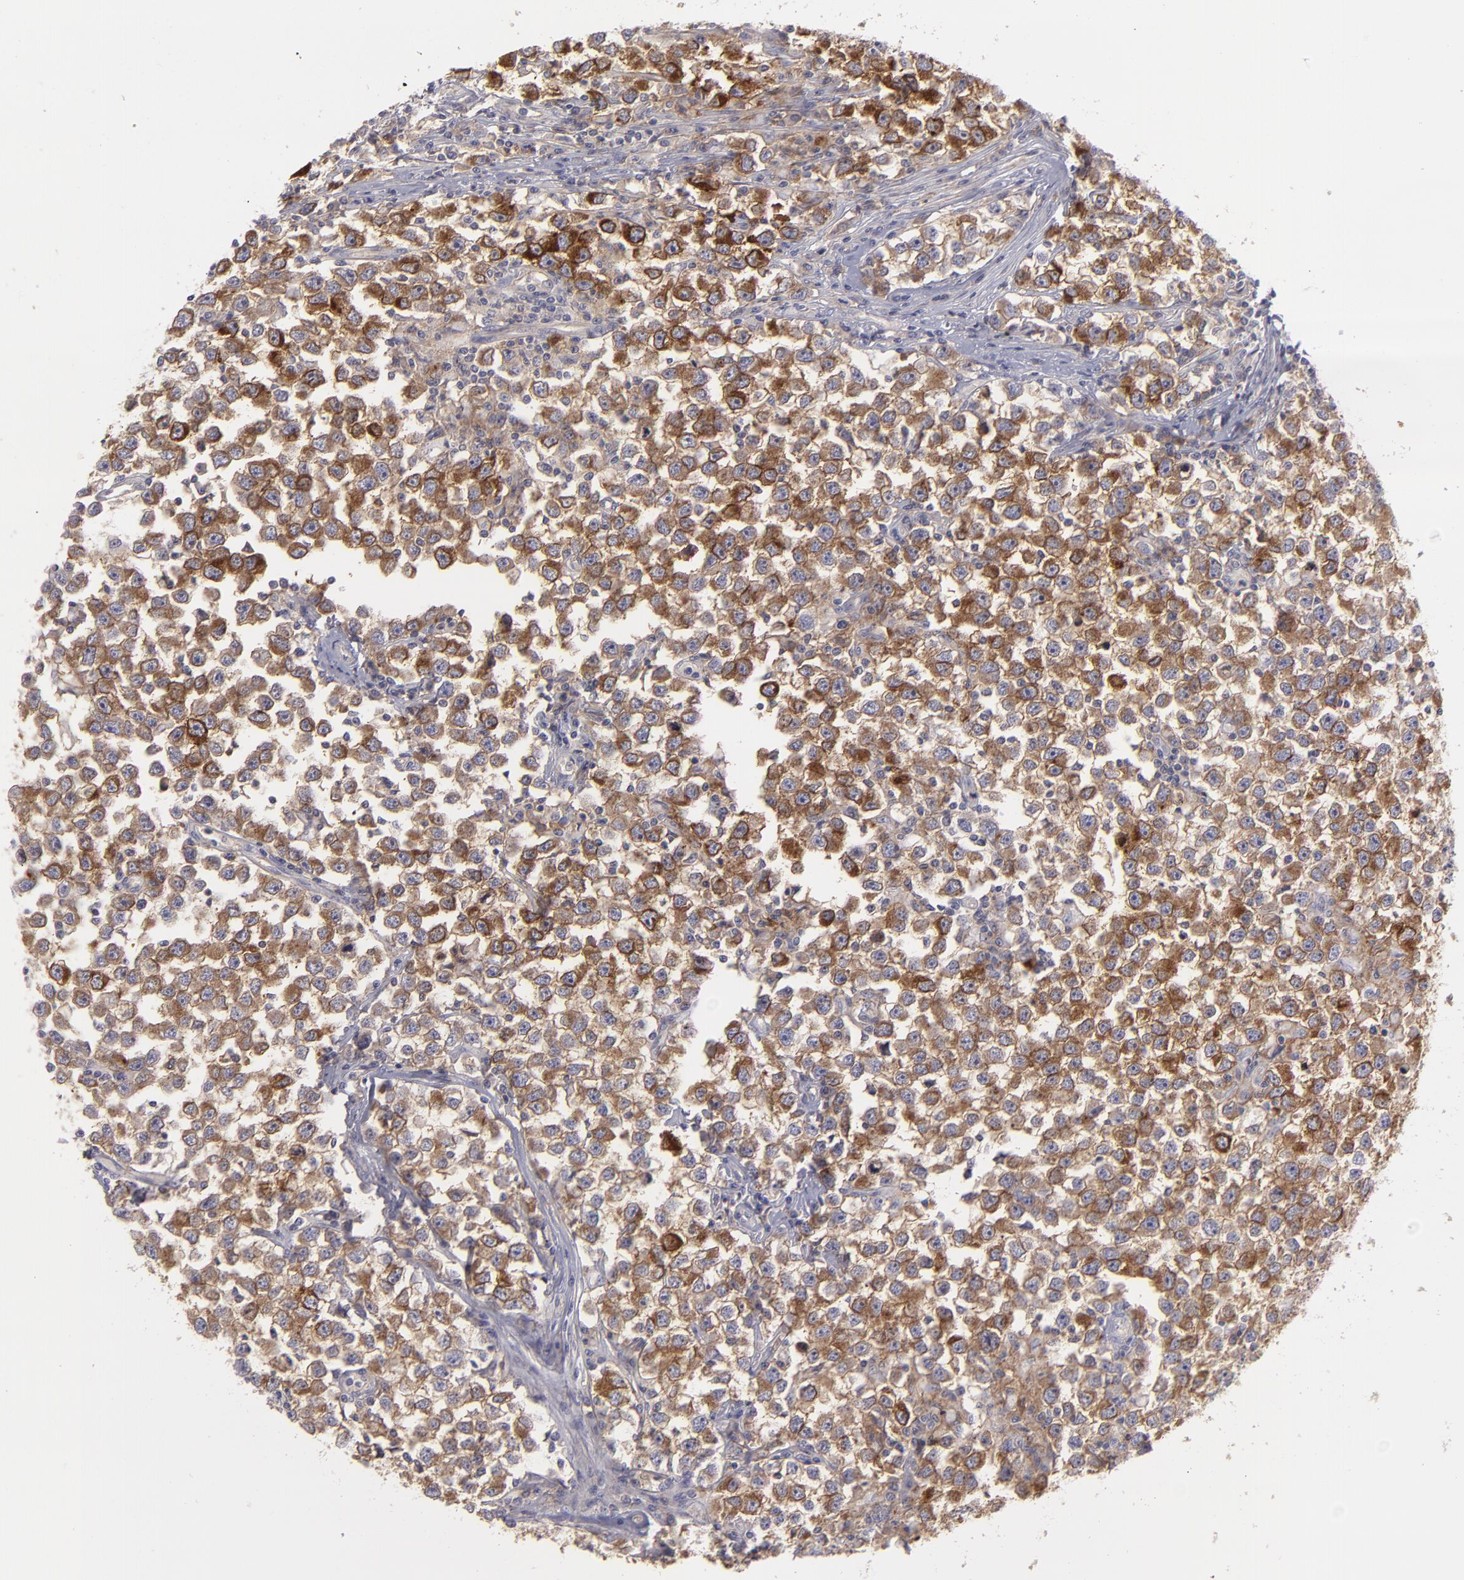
{"staining": {"intensity": "moderate", "quantity": "25%-75%", "location": "cytoplasmic/membranous"}, "tissue": "testis cancer", "cell_type": "Tumor cells", "image_type": "cancer", "snomed": [{"axis": "morphology", "description": "Seminoma, NOS"}, {"axis": "topography", "description": "Testis"}], "caption": "An immunohistochemistry (IHC) image of tumor tissue is shown. Protein staining in brown highlights moderate cytoplasmic/membranous positivity in seminoma (testis) within tumor cells.", "gene": "BSG", "patient": {"sex": "male", "age": 33}}